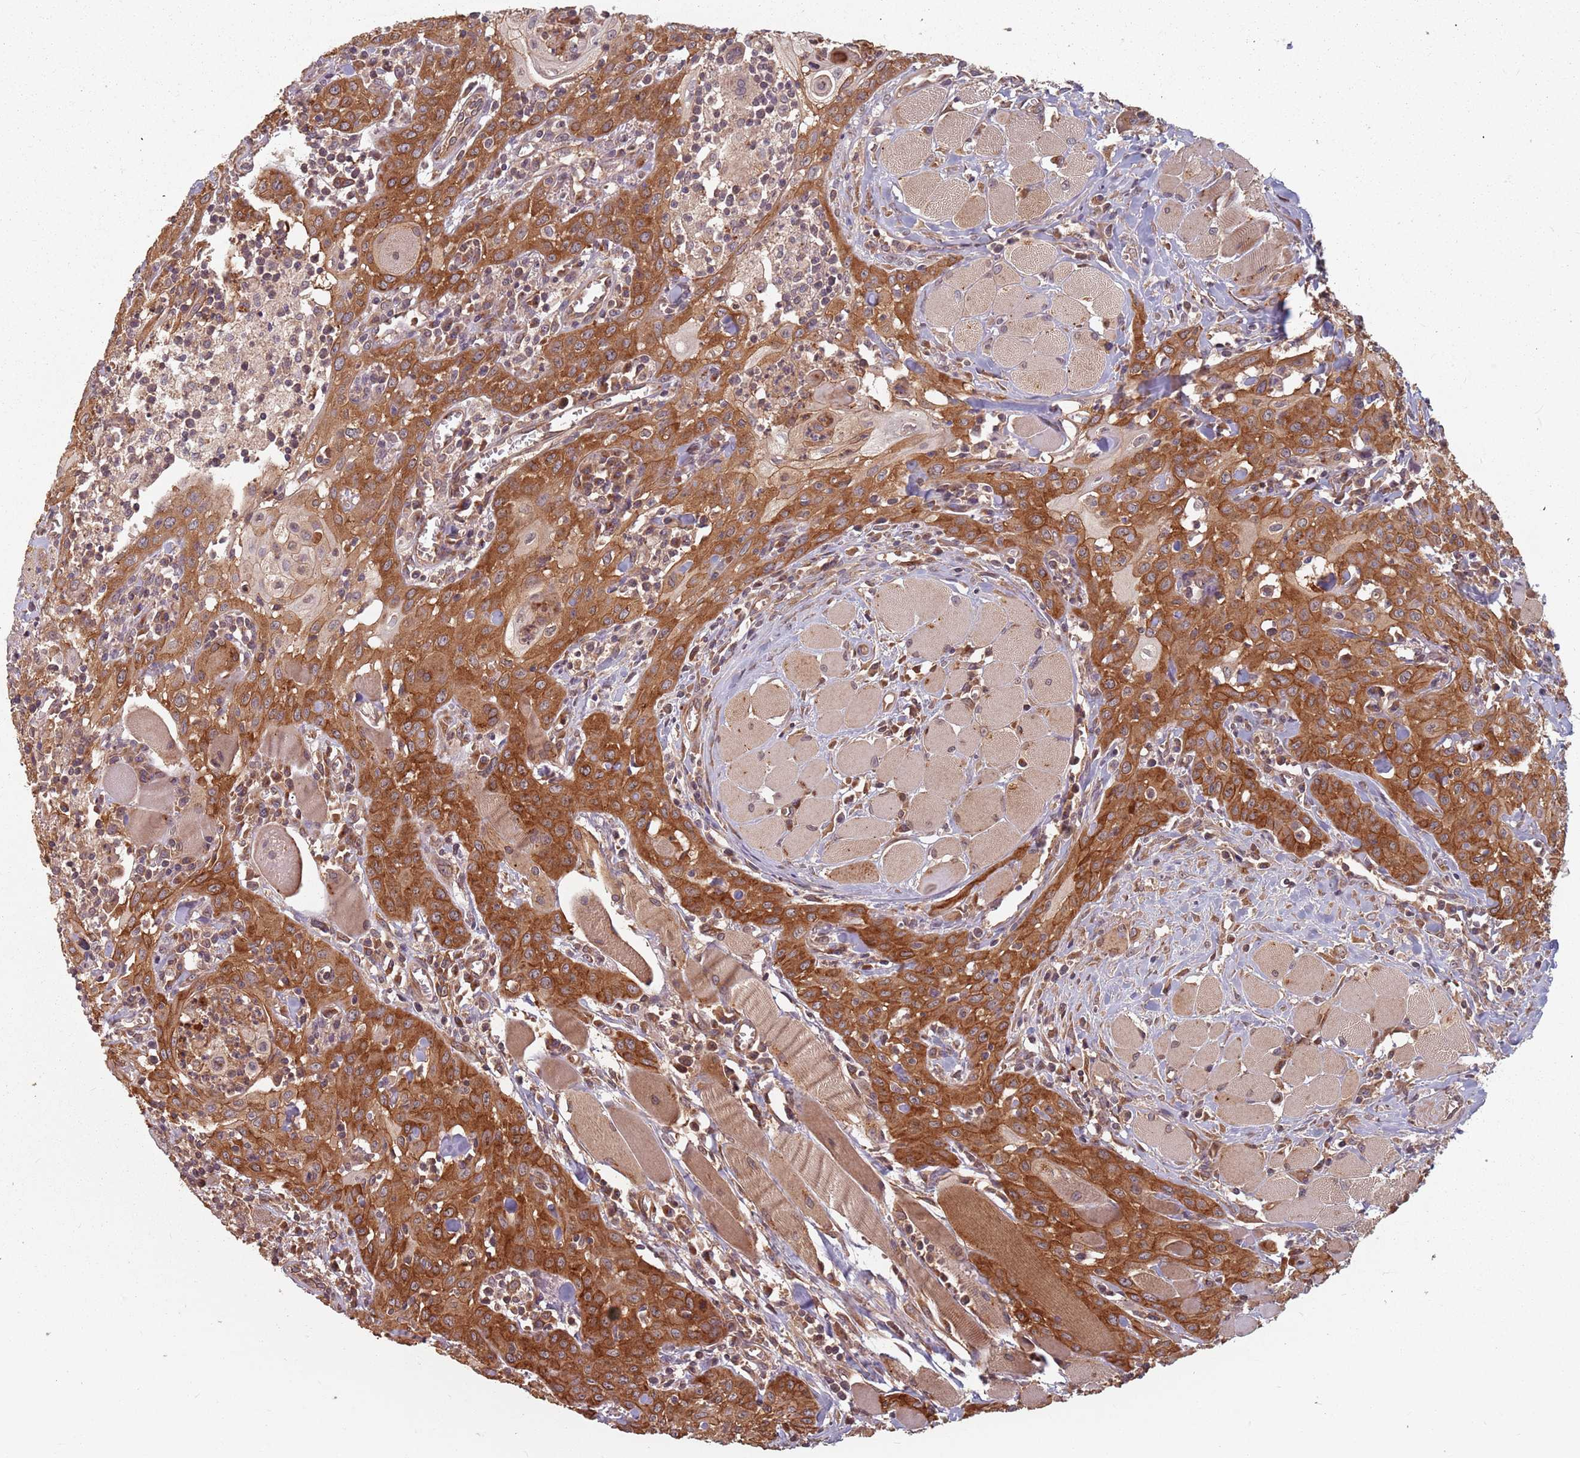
{"staining": {"intensity": "strong", "quantity": ">75%", "location": "cytoplasmic/membranous"}, "tissue": "head and neck cancer", "cell_type": "Tumor cells", "image_type": "cancer", "snomed": [{"axis": "morphology", "description": "Squamous cell carcinoma, NOS"}, {"axis": "topography", "description": "Oral tissue"}, {"axis": "topography", "description": "Head-Neck"}], "caption": "High-power microscopy captured an immunohistochemistry (IHC) micrograph of head and neck cancer, revealing strong cytoplasmic/membranous positivity in approximately >75% of tumor cells. The protein of interest is shown in brown color, while the nuclei are stained blue.", "gene": "C3orf14", "patient": {"sex": "female", "age": 70}}